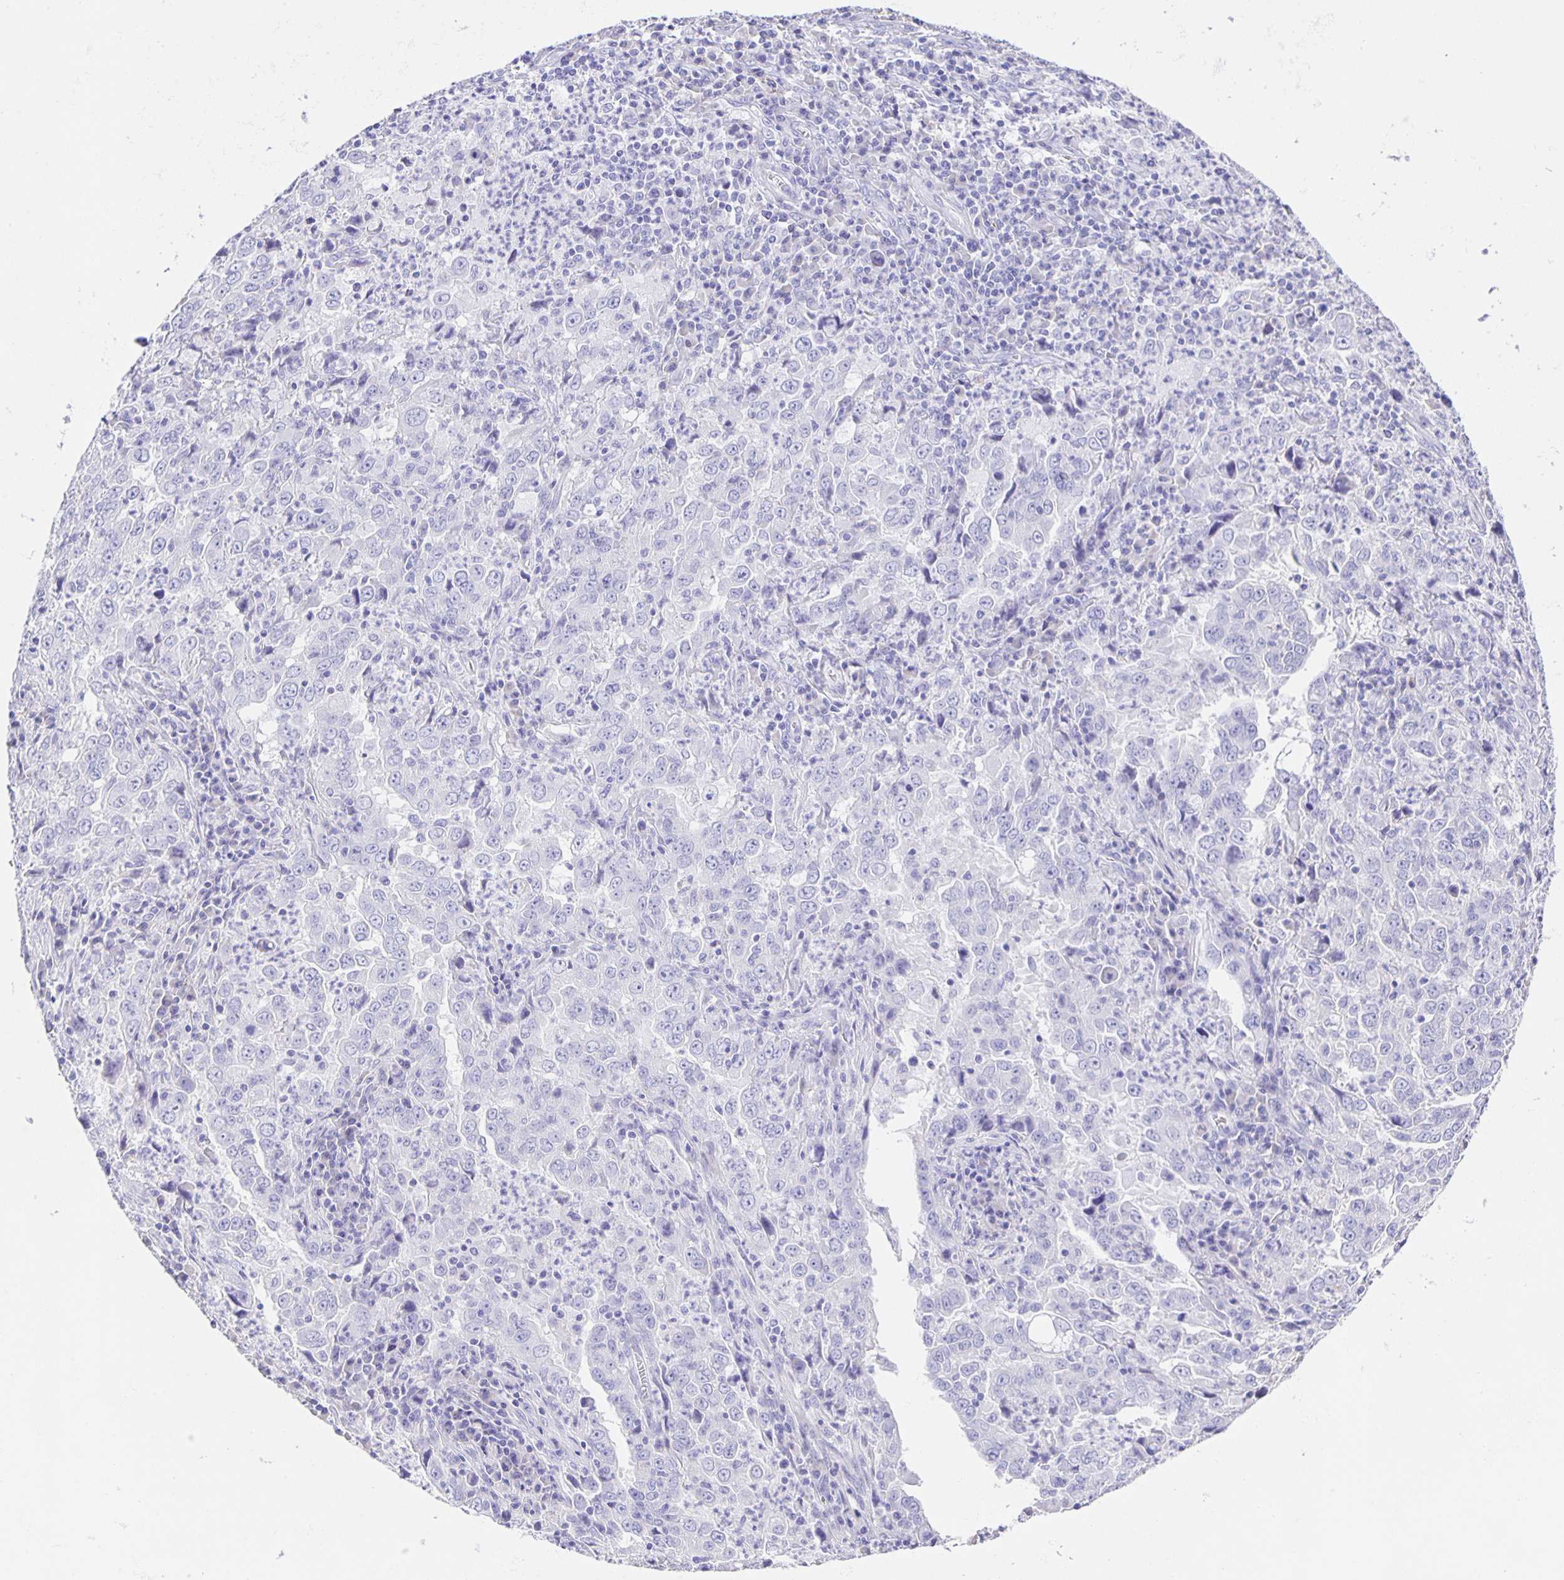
{"staining": {"intensity": "negative", "quantity": "none", "location": "none"}, "tissue": "lung cancer", "cell_type": "Tumor cells", "image_type": "cancer", "snomed": [{"axis": "morphology", "description": "Adenocarcinoma, NOS"}, {"axis": "topography", "description": "Lung"}], "caption": "Image shows no protein staining in tumor cells of adenocarcinoma (lung) tissue. (Brightfield microscopy of DAB (3,3'-diaminobenzidine) immunohistochemistry at high magnification).", "gene": "GUCA2A", "patient": {"sex": "male", "age": 67}}